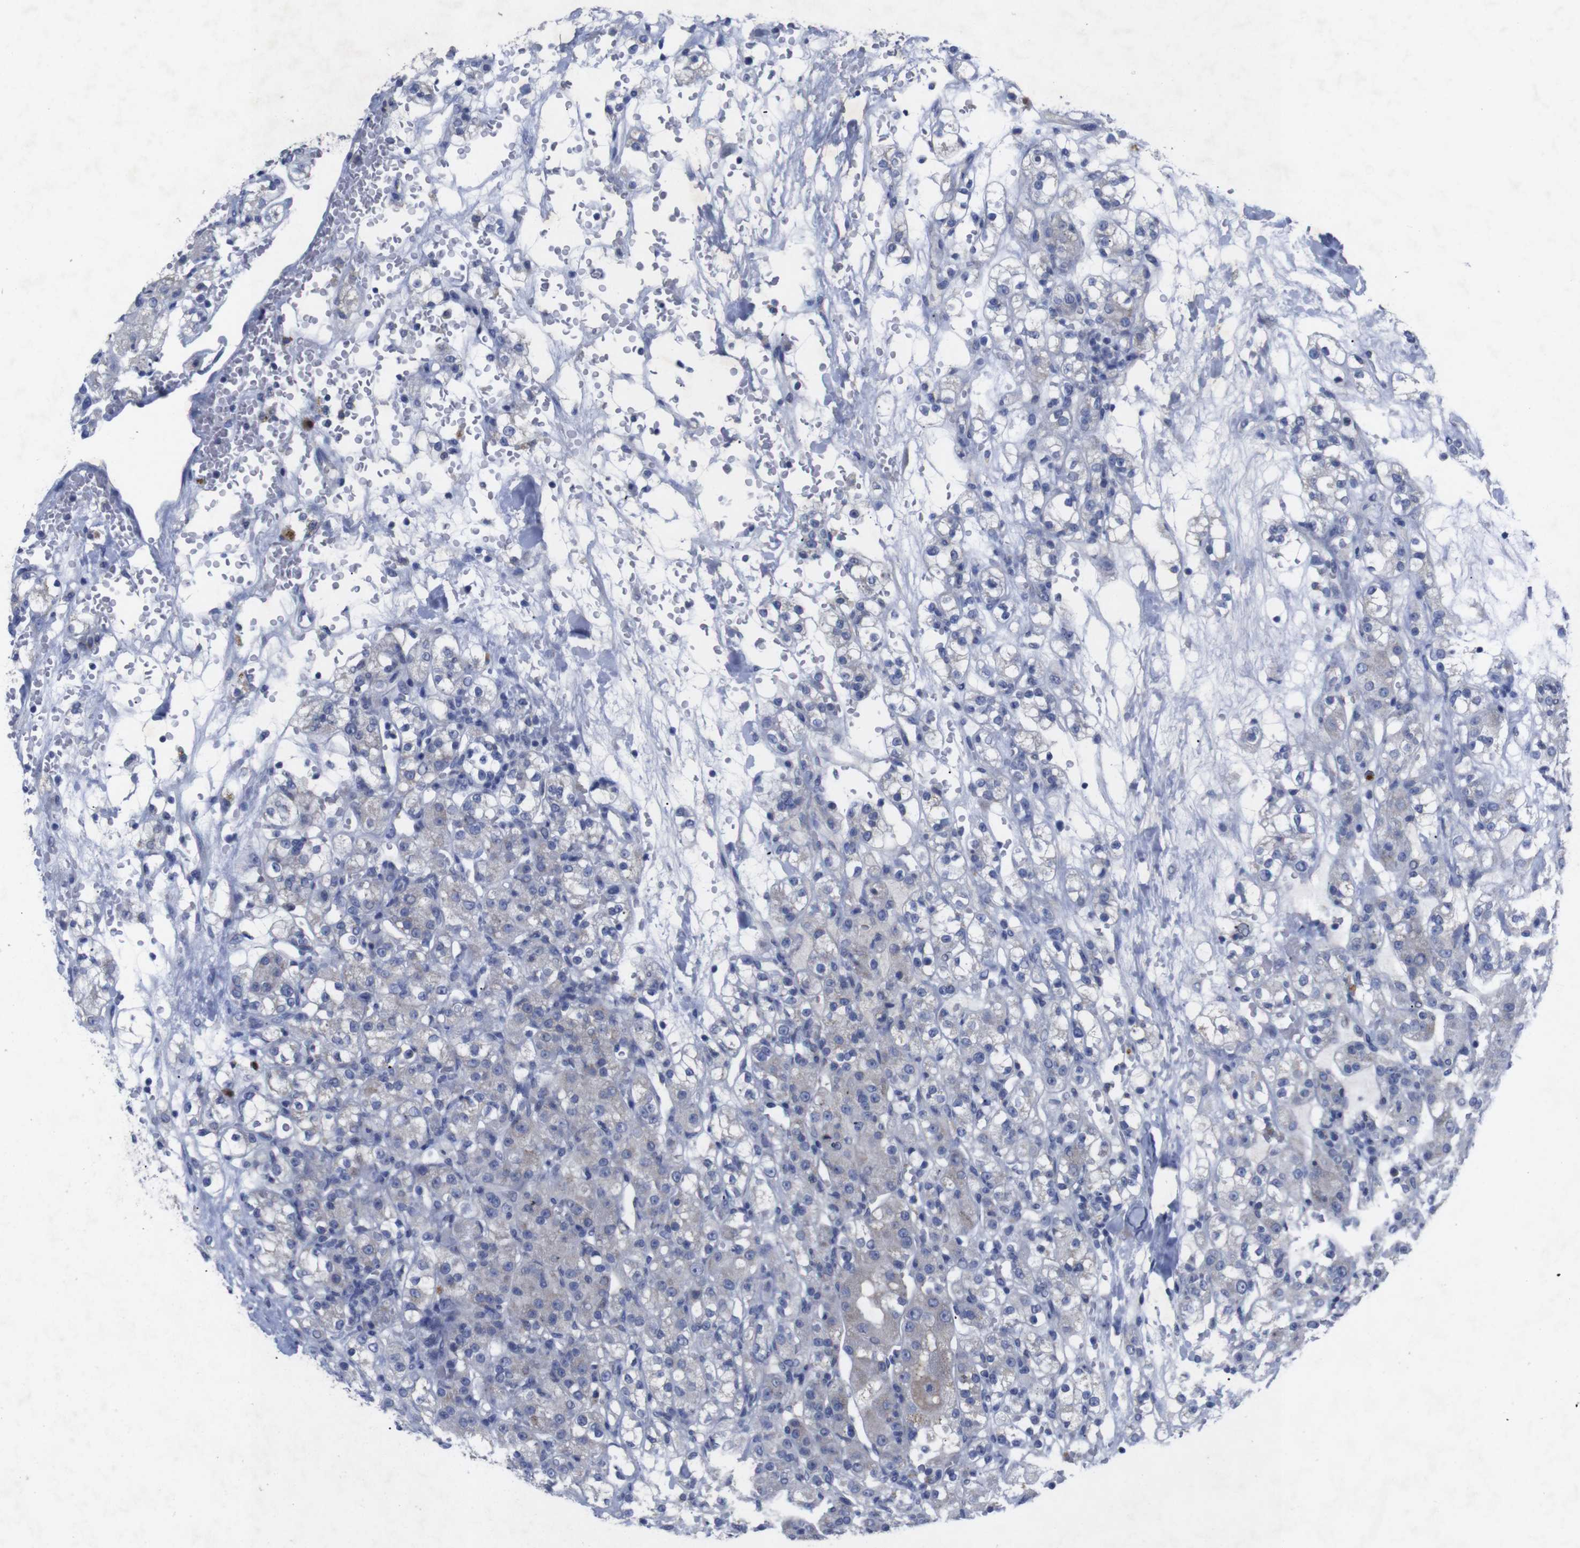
{"staining": {"intensity": "negative", "quantity": "none", "location": "none"}, "tissue": "renal cancer", "cell_type": "Tumor cells", "image_type": "cancer", "snomed": [{"axis": "morphology", "description": "Normal tissue, NOS"}, {"axis": "morphology", "description": "Adenocarcinoma, NOS"}, {"axis": "topography", "description": "Kidney"}], "caption": "Tumor cells are negative for protein expression in human renal cancer.", "gene": "IRF4", "patient": {"sex": "male", "age": 61}}